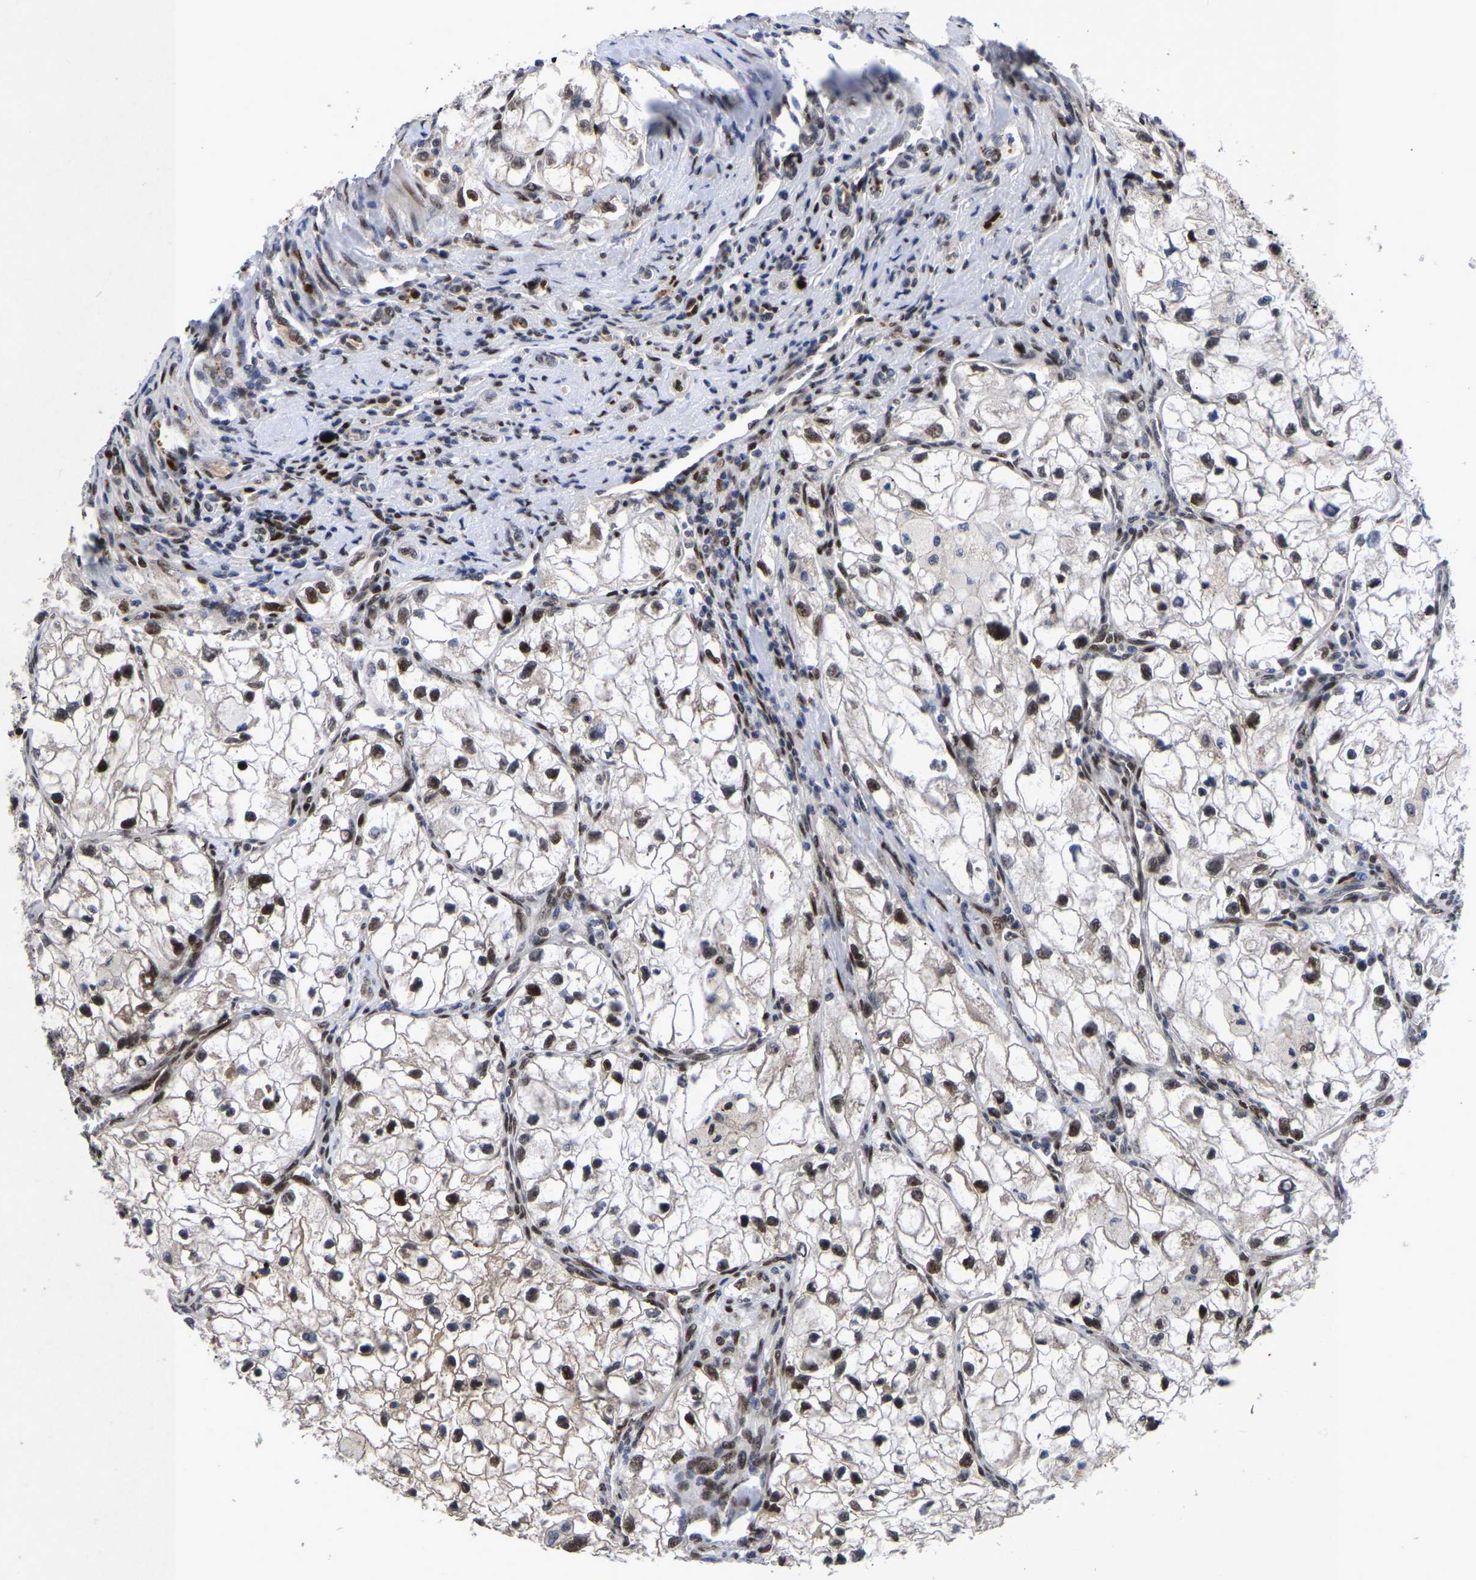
{"staining": {"intensity": "moderate", "quantity": ">75%", "location": "nuclear"}, "tissue": "renal cancer", "cell_type": "Tumor cells", "image_type": "cancer", "snomed": [{"axis": "morphology", "description": "Adenocarcinoma, NOS"}, {"axis": "topography", "description": "Kidney"}], "caption": "Immunohistochemistry (IHC) image of neoplastic tissue: renal cancer stained using IHC demonstrates medium levels of moderate protein expression localized specifically in the nuclear of tumor cells, appearing as a nuclear brown color.", "gene": "JUNB", "patient": {"sex": "female", "age": 70}}